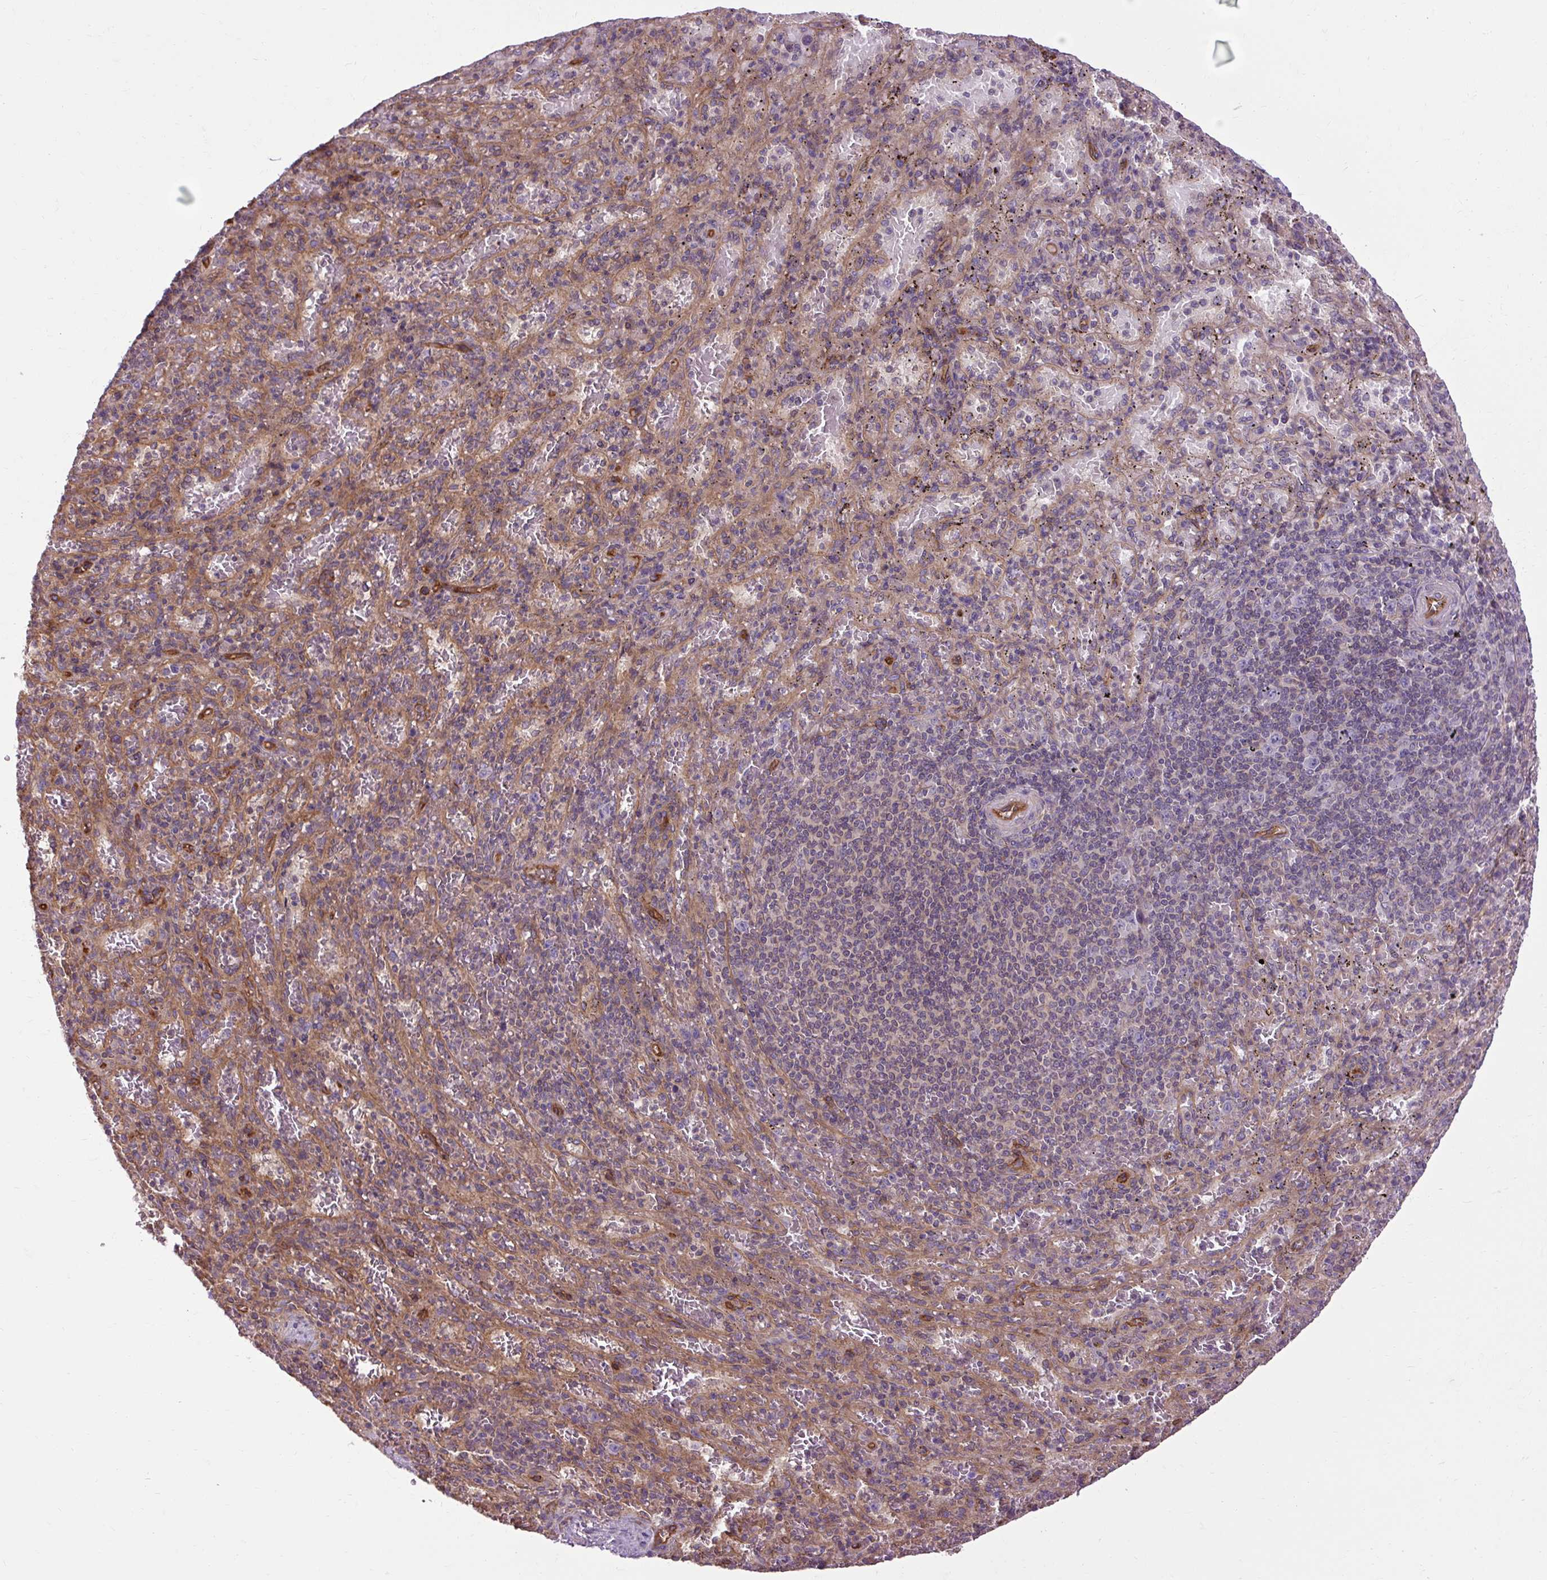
{"staining": {"intensity": "negative", "quantity": "none", "location": "none"}, "tissue": "spleen", "cell_type": "Cells in red pulp", "image_type": "normal", "snomed": [{"axis": "morphology", "description": "Normal tissue, NOS"}, {"axis": "topography", "description": "Spleen"}], "caption": "Histopathology image shows no significant protein positivity in cells in red pulp of unremarkable spleen.", "gene": "CCDC93", "patient": {"sex": "male", "age": 57}}